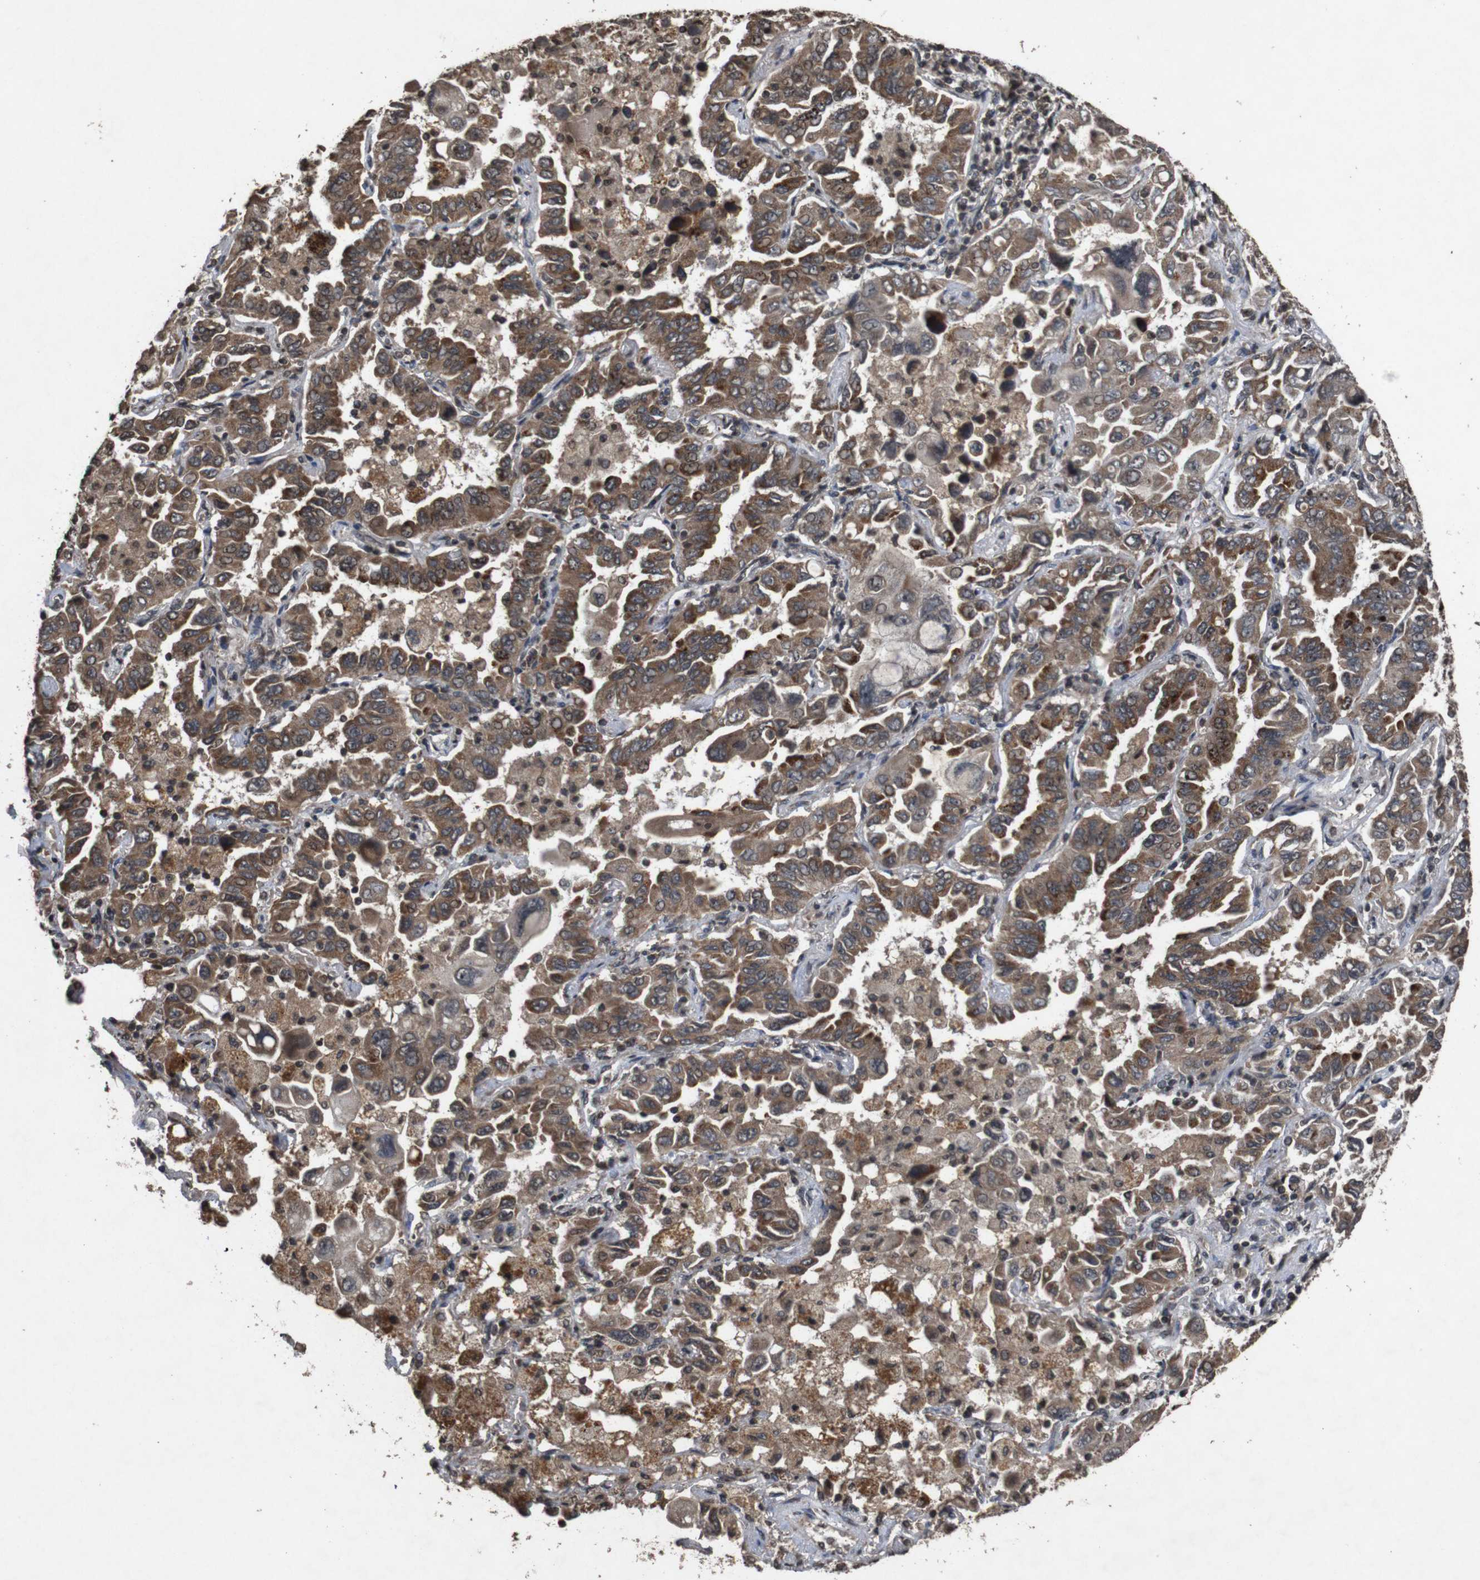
{"staining": {"intensity": "strong", "quantity": ">75%", "location": "cytoplasmic/membranous"}, "tissue": "lung cancer", "cell_type": "Tumor cells", "image_type": "cancer", "snomed": [{"axis": "morphology", "description": "Adenocarcinoma, NOS"}, {"axis": "topography", "description": "Lung"}], "caption": "Lung adenocarcinoma stained for a protein (brown) exhibits strong cytoplasmic/membranous positive expression in about >75% of tumor cells.", "gene": "SORL1", "patient": {"sex": "male", "age": 64}}